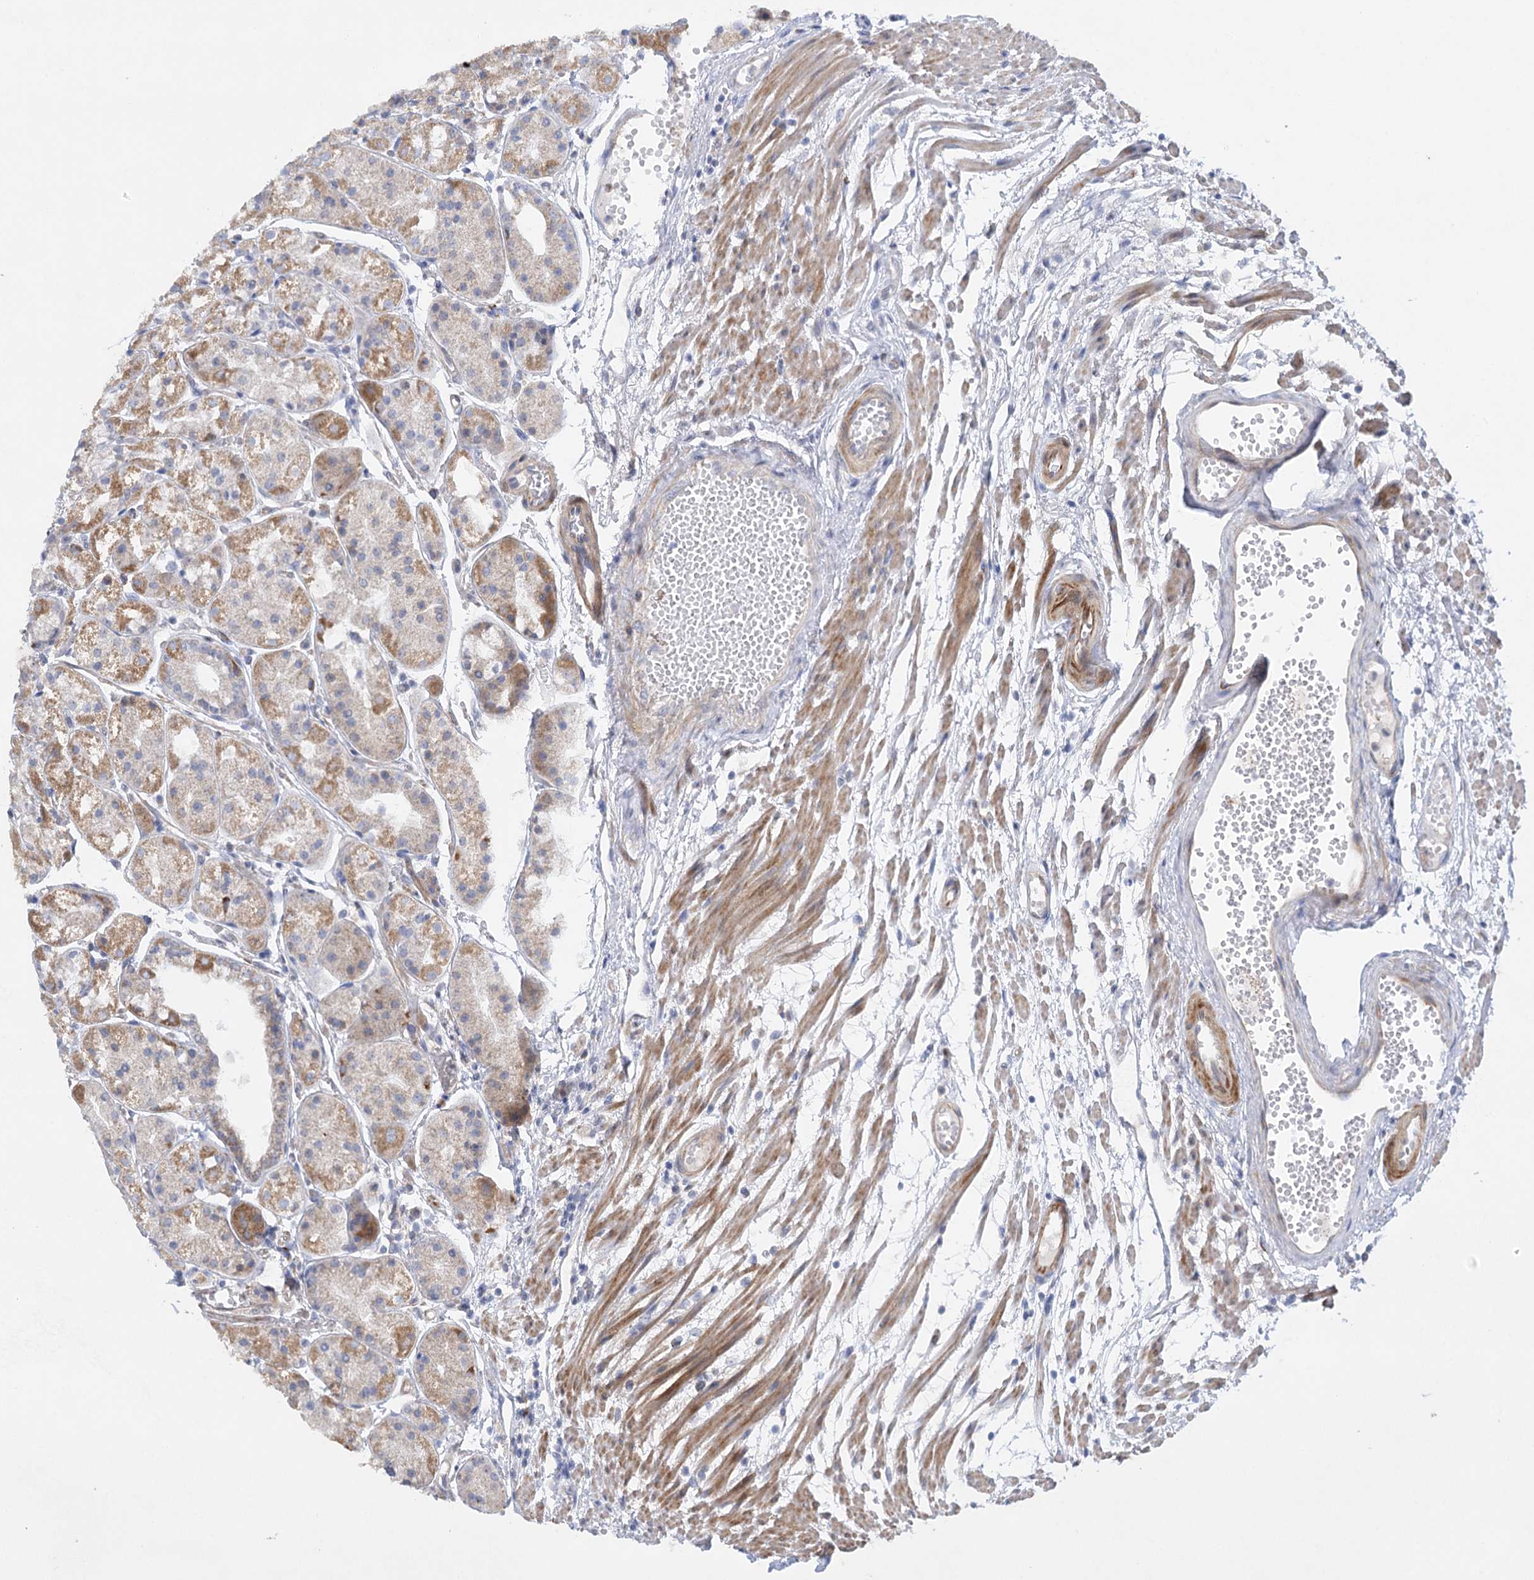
{"staining": {"intensity": "moderate", "quantity": "<25%", "location": "cytoplasmic/membranous"}, "tissue": "stomach", "cell_type": "Glandular cells", "image_type": "normal", "snomed": [{"axis": "morphology", "description": "Normal tissue, NOS"}, {"axis": "topography", "description": "Stomach, upper"}], "caption": "This is a histology image of immunohistochemistry staining of benign stomach, which shows moderate expression in the cytoplasmic/membranous of glandular cells.", "gene": "DHTKD1", "patient": {"sex": "male", "age": 72}}